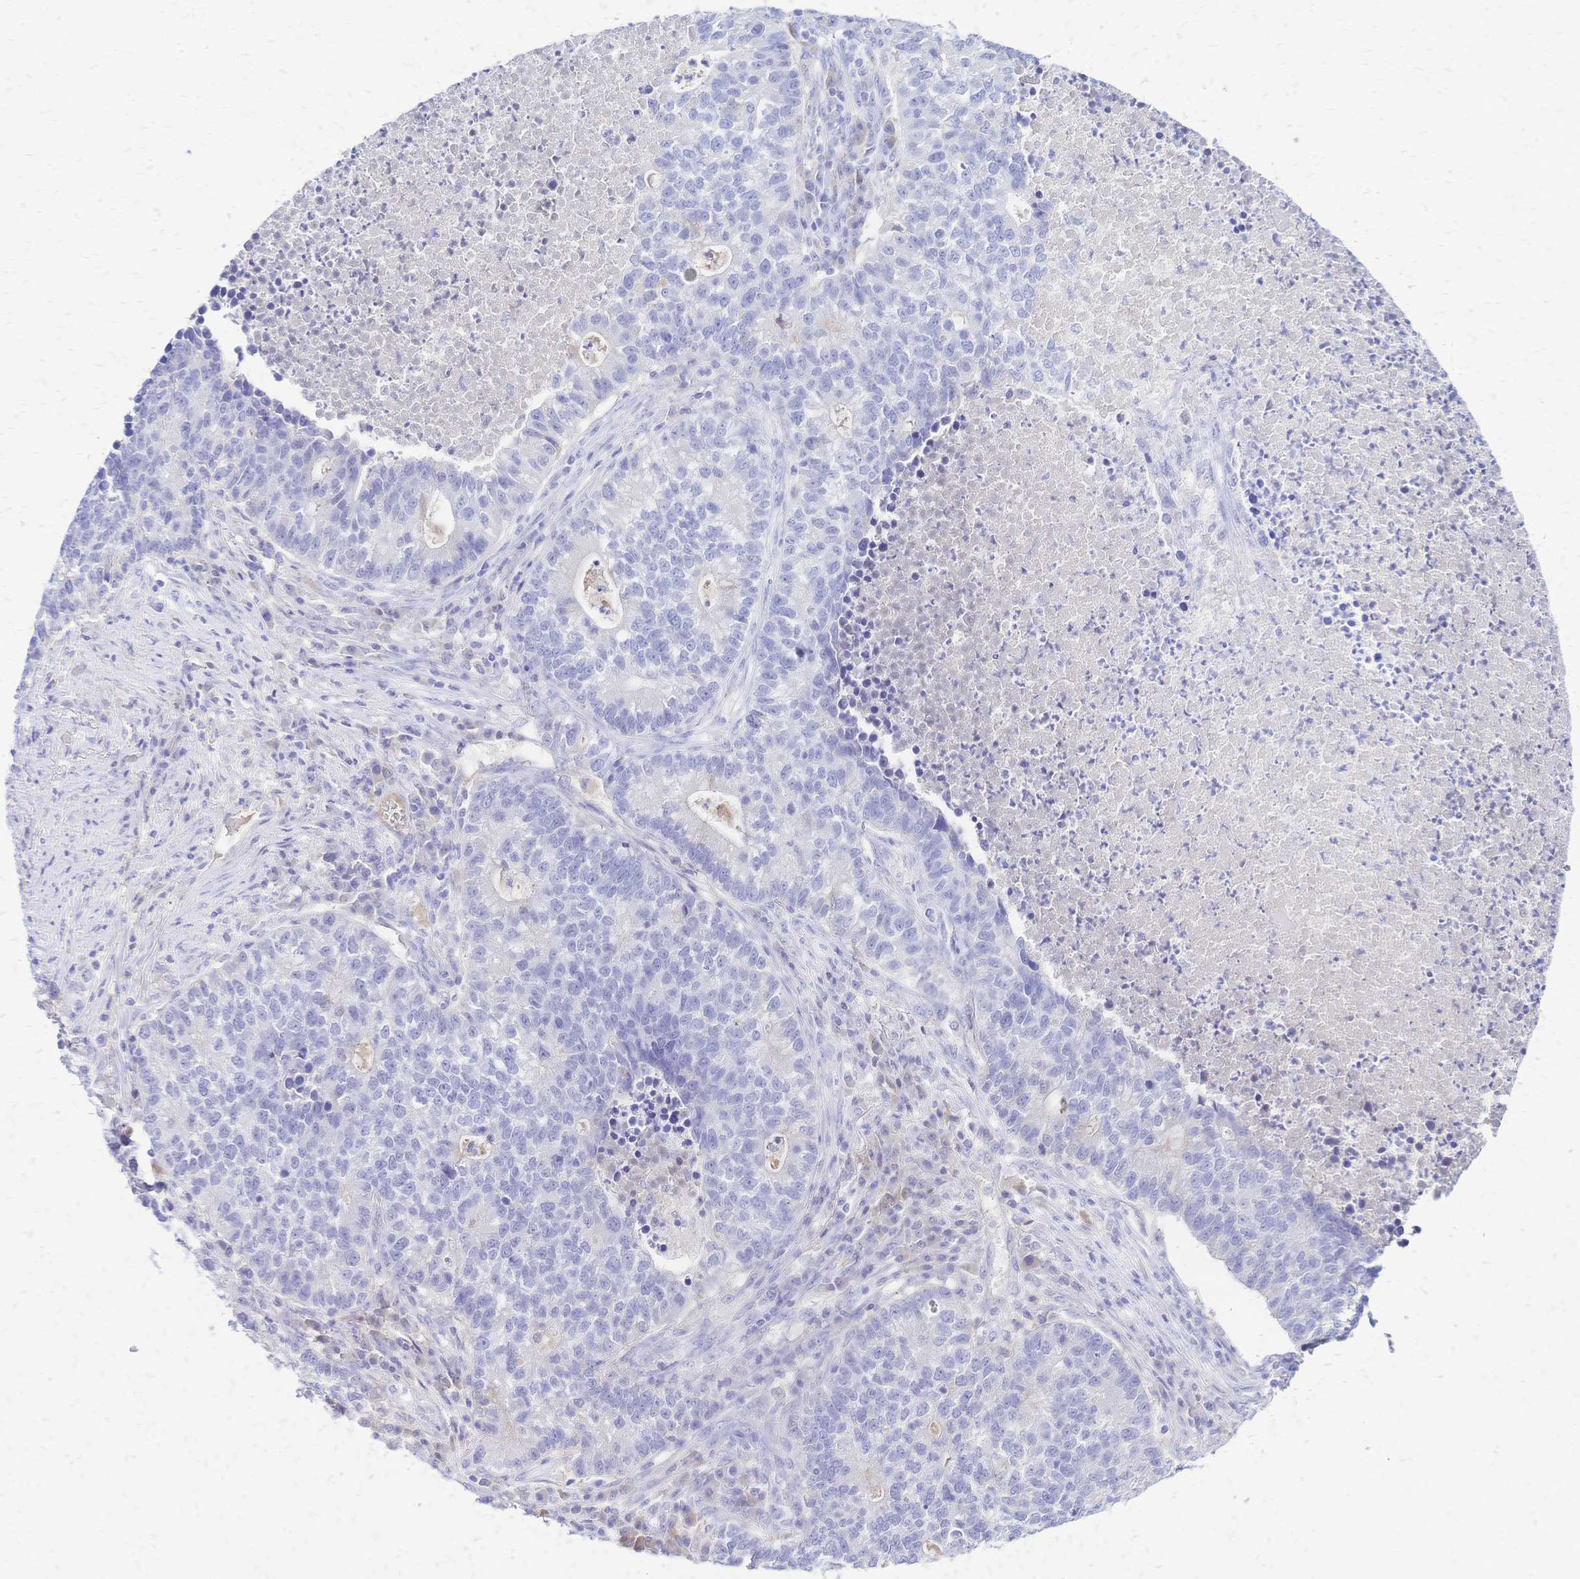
{"staining": {"intensity": "negative", "quantity": "none", "location": "none"}, "tissue": "lung cancer", "cell_type": "Tumor cells", "image_type": "cancer", "snomed": [{"axis": "morphology", "description": "Adenocarcinoma, NOS"}, {"axis": "topography", "description": "Lung"}], "caption": "This is an IHC image of adenocarcinoma (lung). There is no positivity in tumor cells.", "gene": "FA2H", "patient": {"sex": "male", "age": 57}}